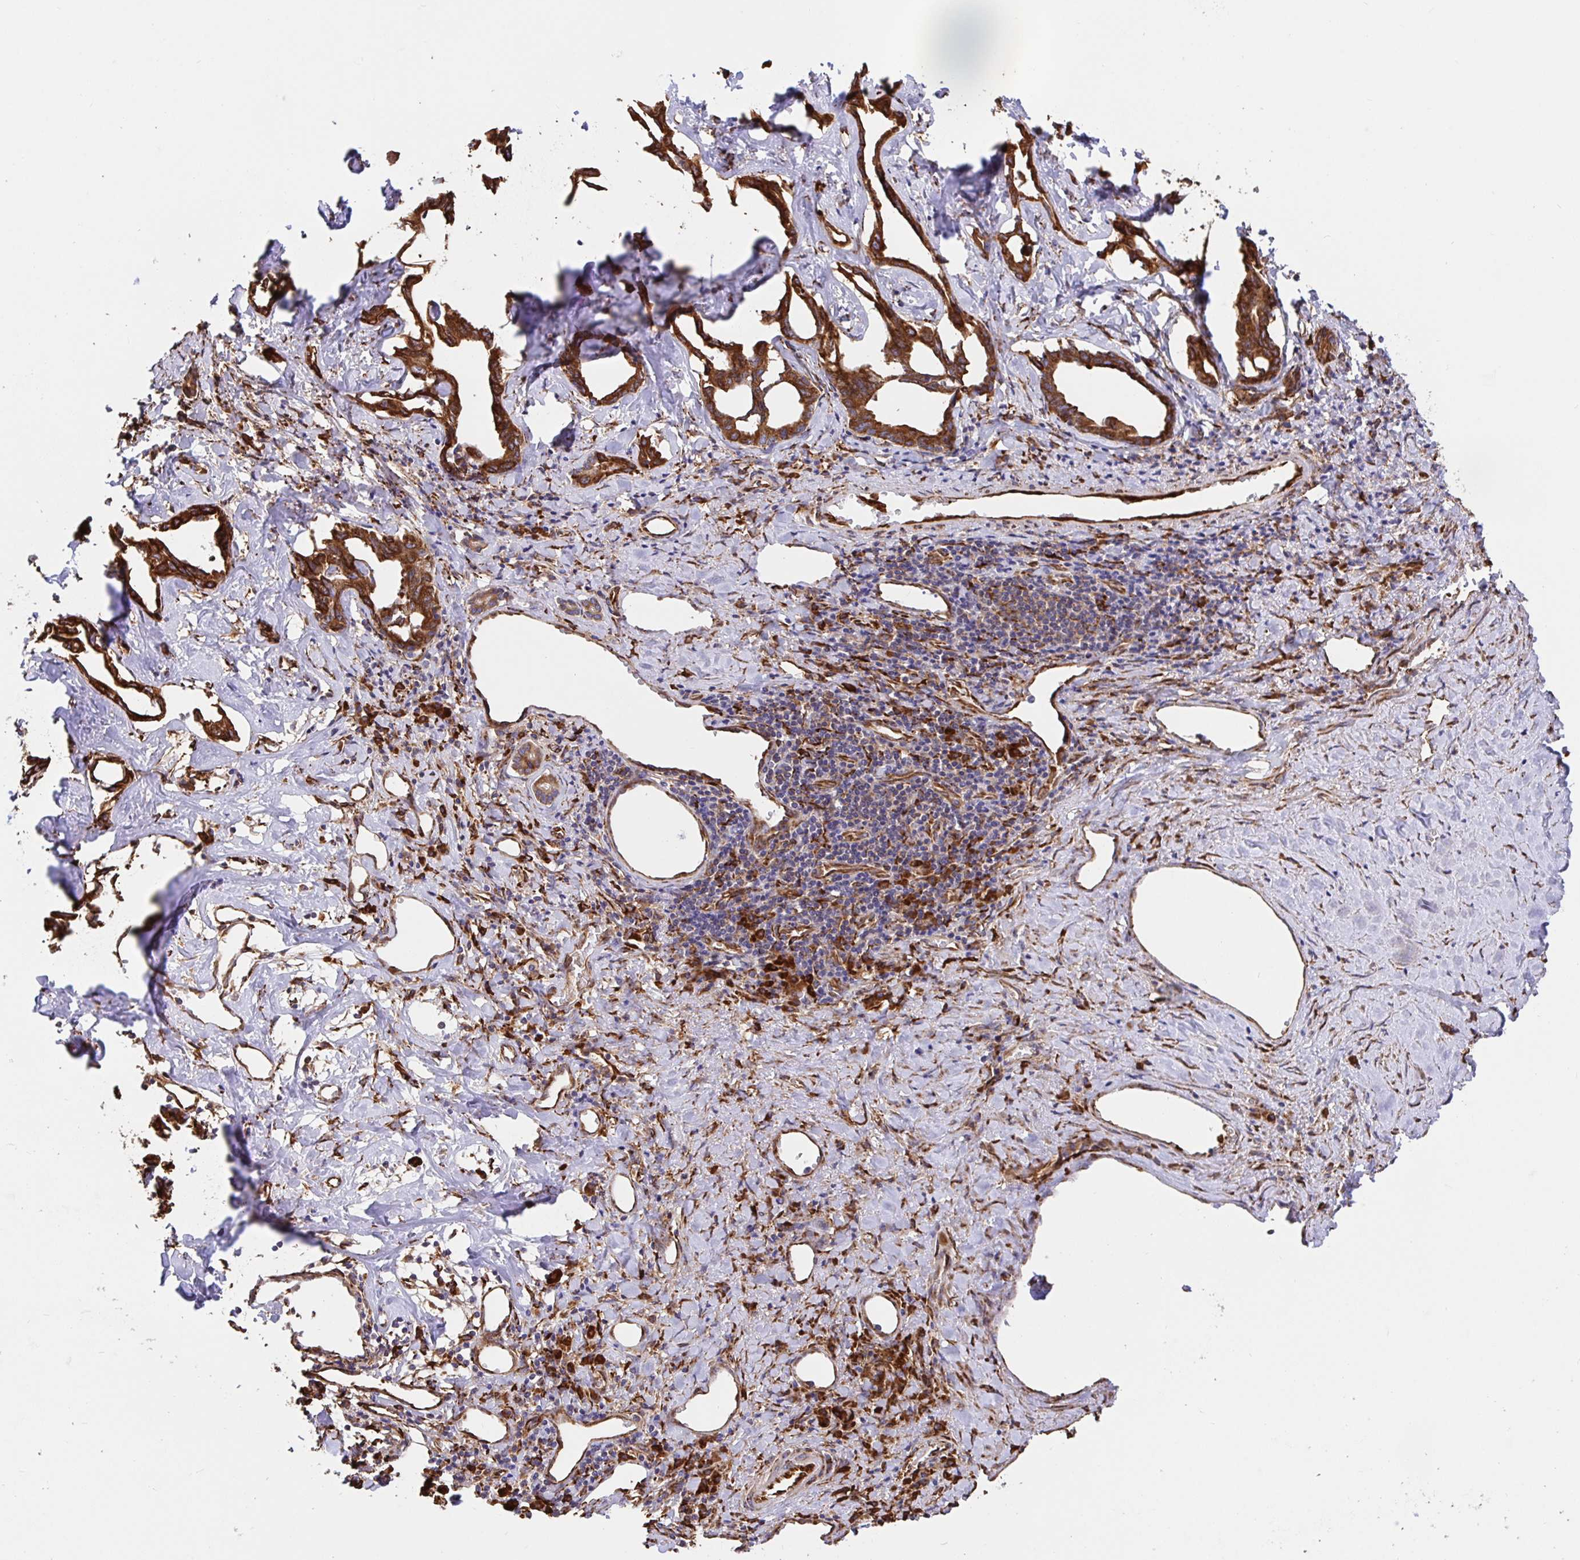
{"staining": {"intensity": "strong", "quantity": ">75%", "location": "cytoplasmic/membranous"}, "tissue": "liver cancer", "cell_type": "Tumor cells", "image_type": "cancer", "snomed": [{"axis": "morphology", "description": "Cholangiocarcinoma"}, {"axis": "topography", "description": "Liver"}], "caption": "Human liver cancer (cholangiocarcinoma) stained with a protein marker shows strong staining in tumor cells.", "gene": "MAOA", "patient": {"sex": "male", "age": 59}}